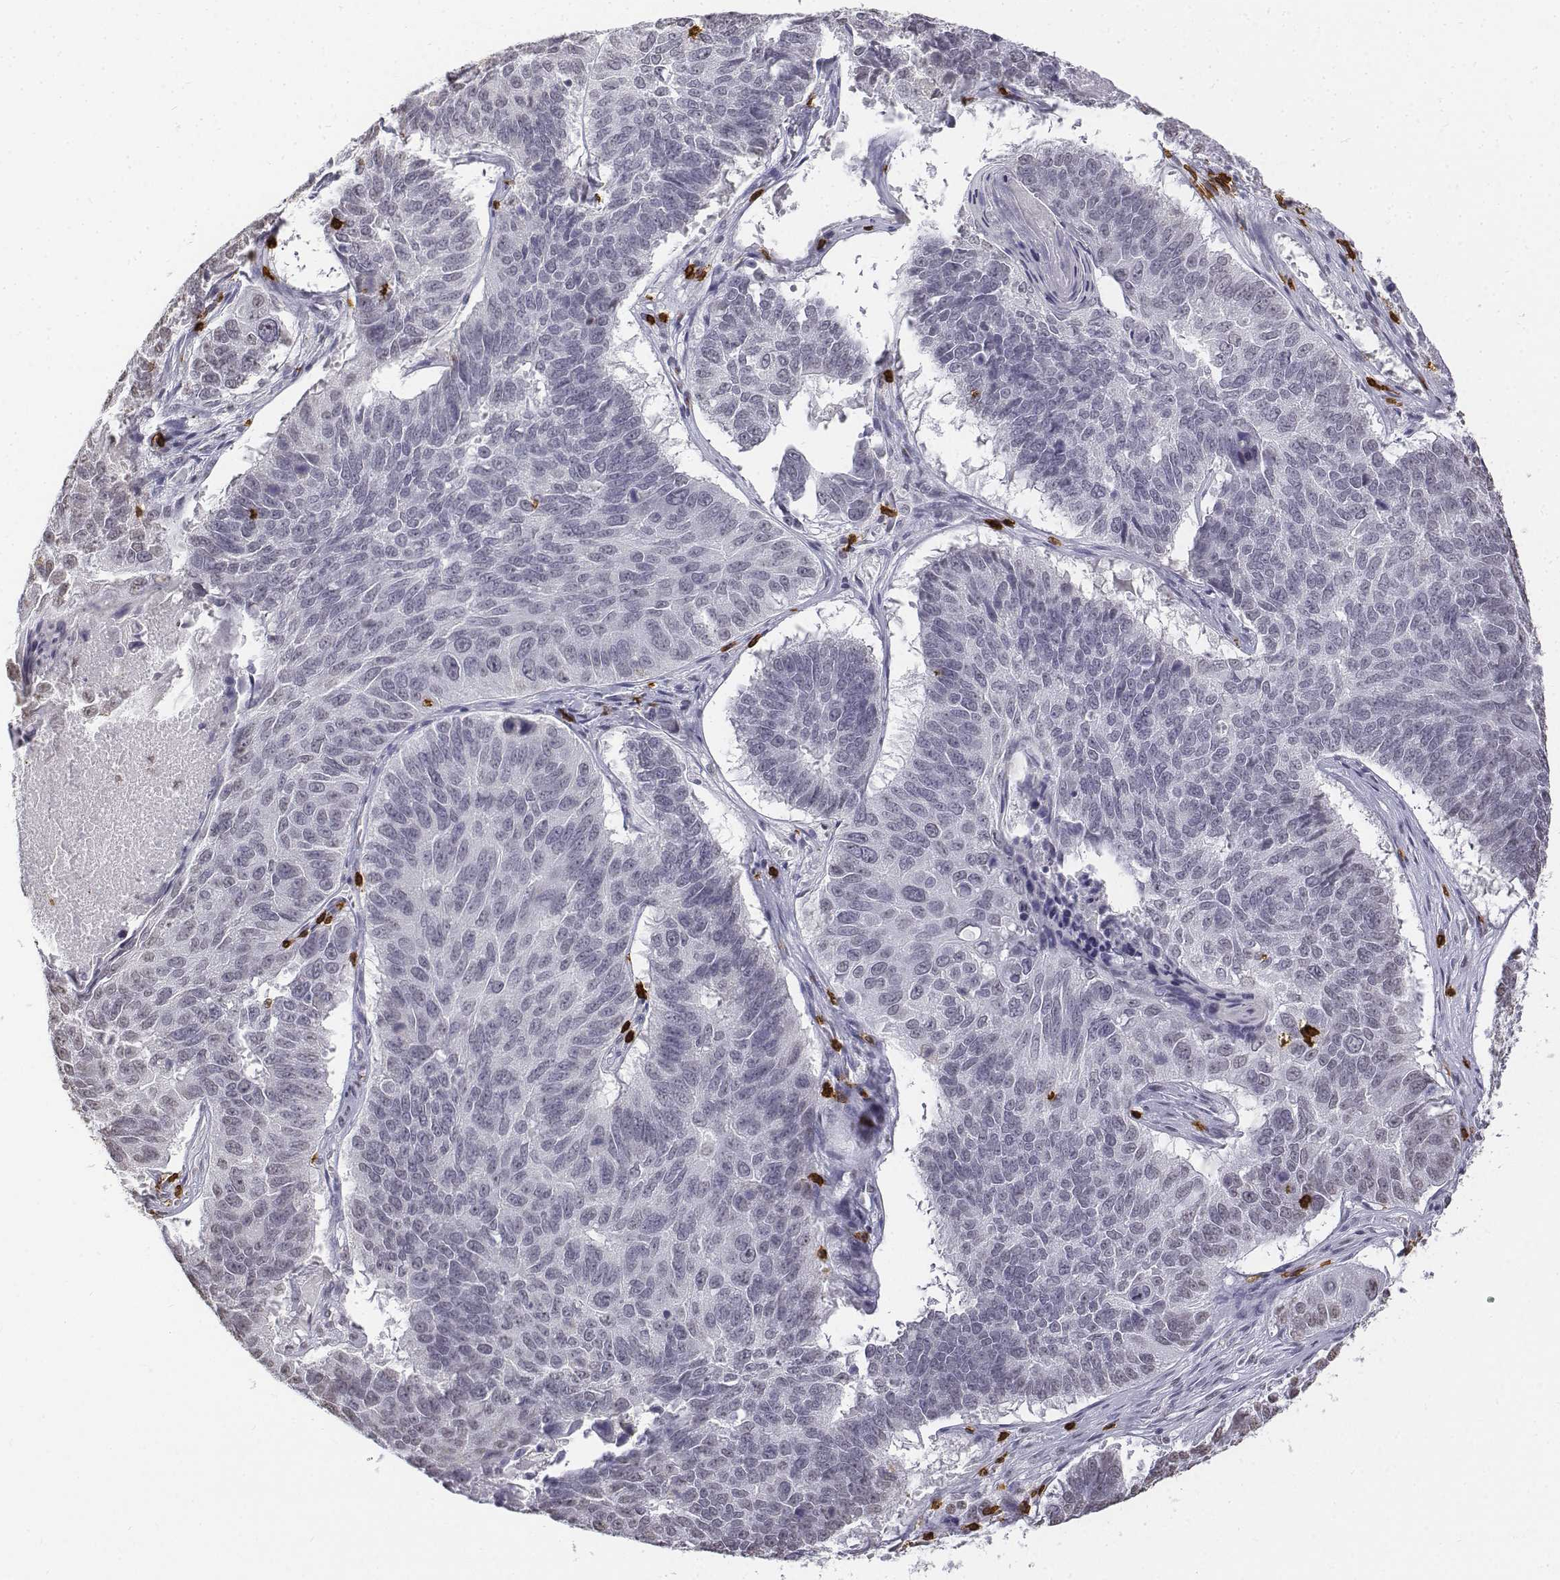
{"staining": {"intensity": "negative", "quantity": "none", "location": "none"}, "tissue": "lung cancer", "cell_type": "Tumor cells", "image_type": "cancer", "snomed": [{"axis": "morphology", "description": "Squamous cell carcinoma, NOS"}, {"axis": "topography", "description": "Lung"}], "caption": "DAB immunohistochemical staining of squamous cell carcinoma (lung) shows no significant positivity in tumor cells.", "gene": "CD3E", "patient": {"sex": "male", "age": 73}}